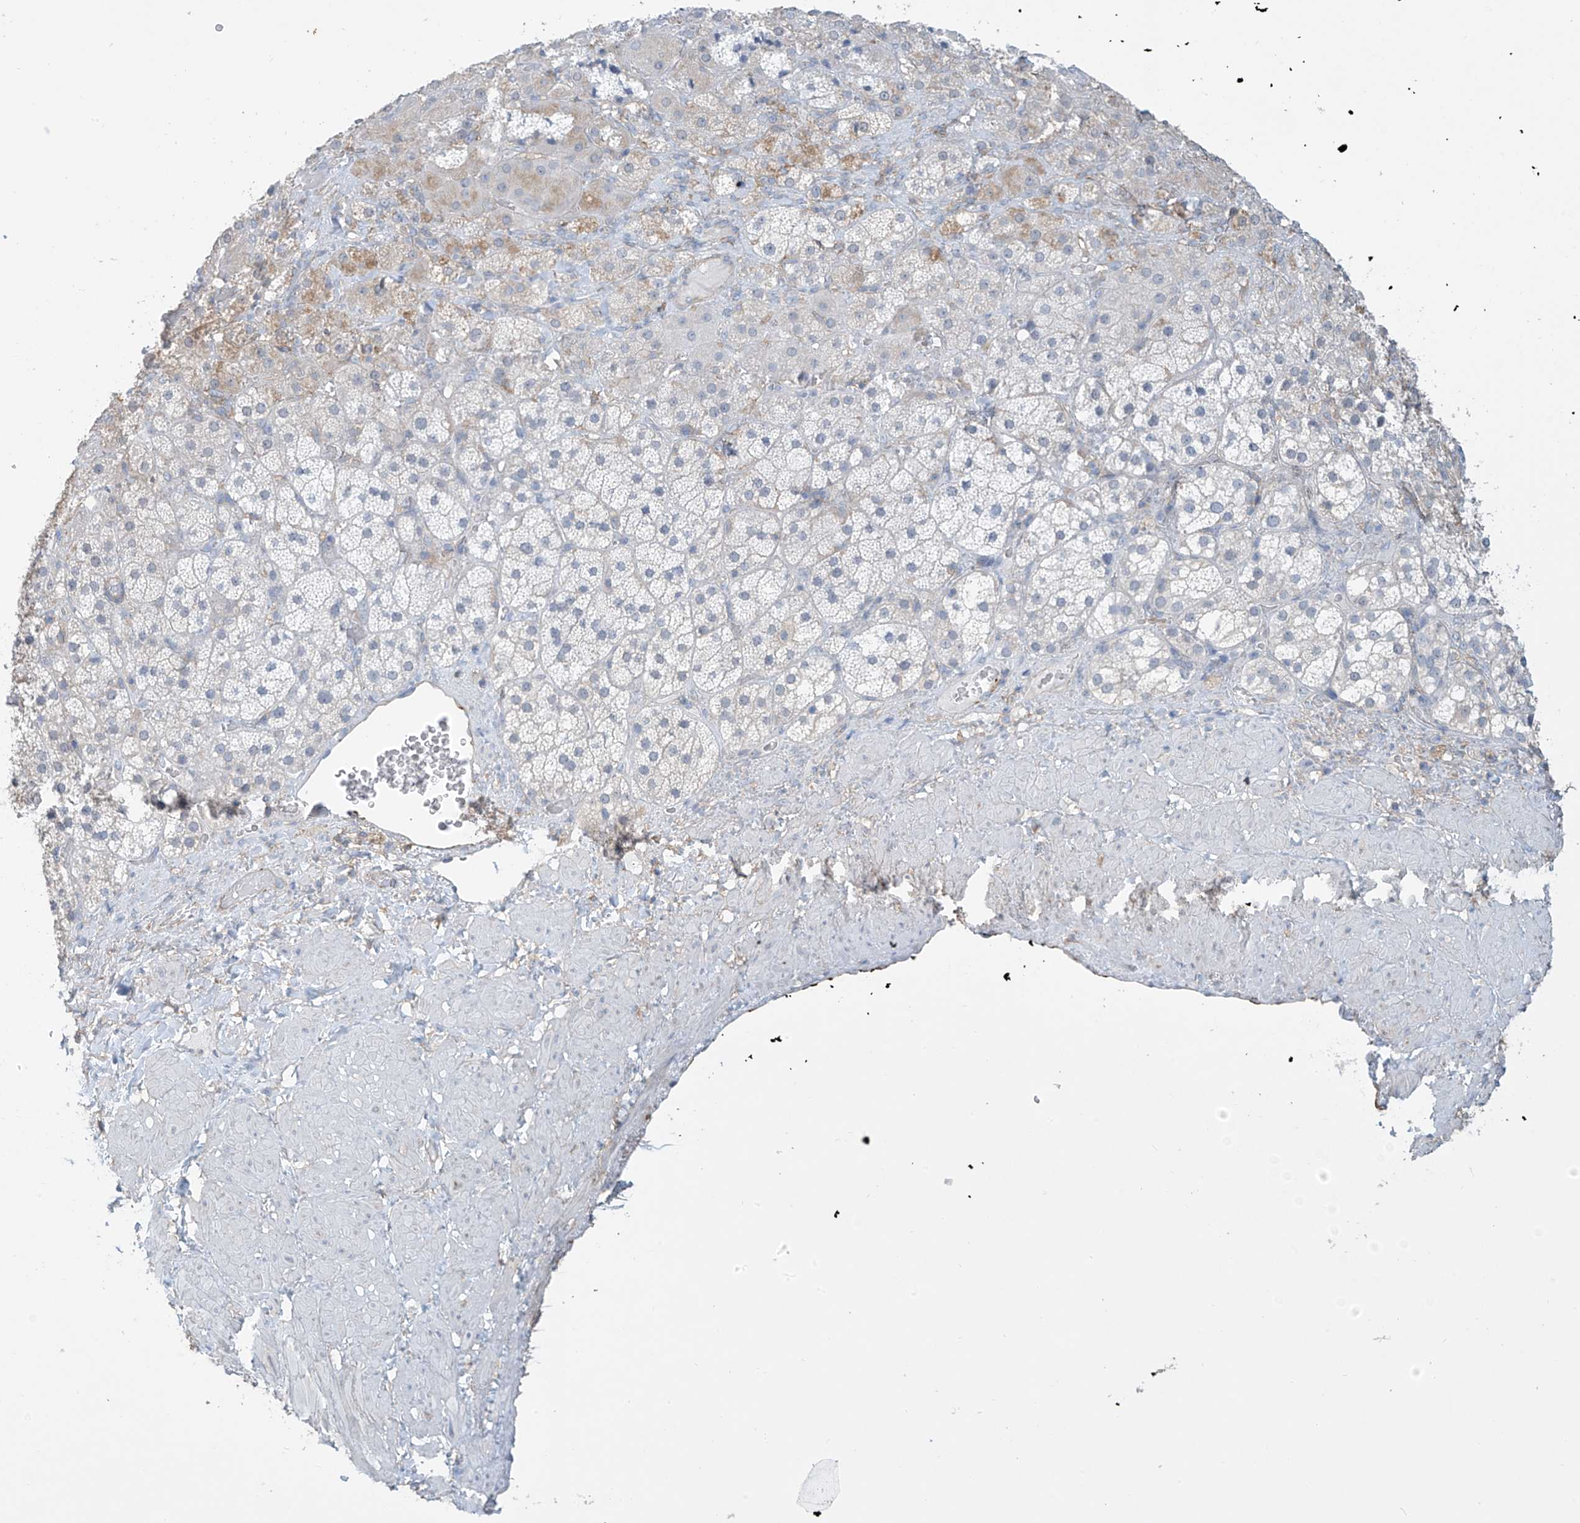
{"staining": {"intensity": "negative", "quantity": "none", "location": "none"}, "tissue": "adrenal gland", "cell_type": "Glandular cells", "image_type": "normal", "snomed": [{"axis": "morphology", "description": "Normal tissue, NOS"}, {"axis": "topography", "description": "Adrenal gland"}], "caption": "DAB immunohistochemical staining of benign human adrenal gland exhibits no significant staining in glandular cells. (DAB (3,3'-diaminobenzidine) immunohistochemistry (IHC), high magnification).", "gene": "ZNF846", "patient": {"sex": "male", "age": 57}}